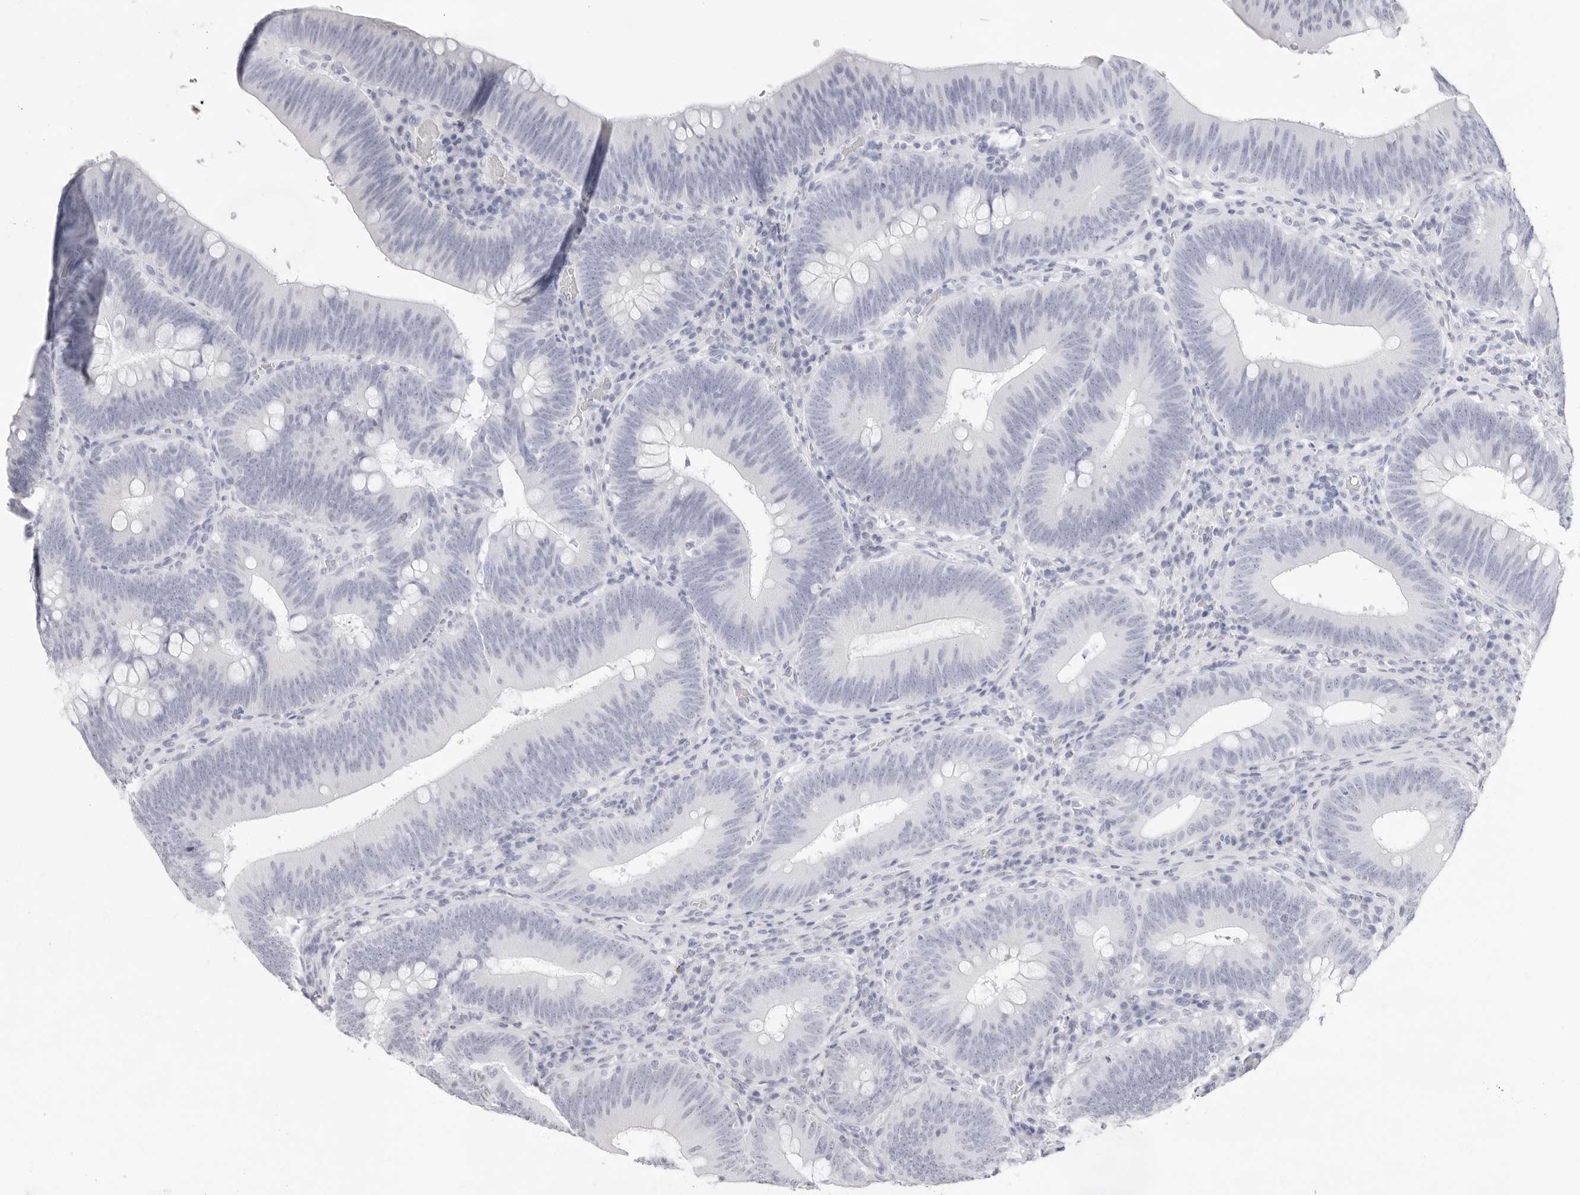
{"staining": {"intensity": "negative", "quantity": "none", "location": "none"}, "tissue": "colorectal cancer", "cell_type": "Tumor cells", "image_type": "cancer", "snomed": [{"axis": "morphology", "description": "Normal tissue, NOS"}, {"axis": "topography", "description": "Colon"}], "caption": "Immunohistochemistry (IHC) of human colorectal cancer demonstrates no expression in tumor cells.", "gene": "FDPS", "patient": {"sex": "female", "age": 82}}